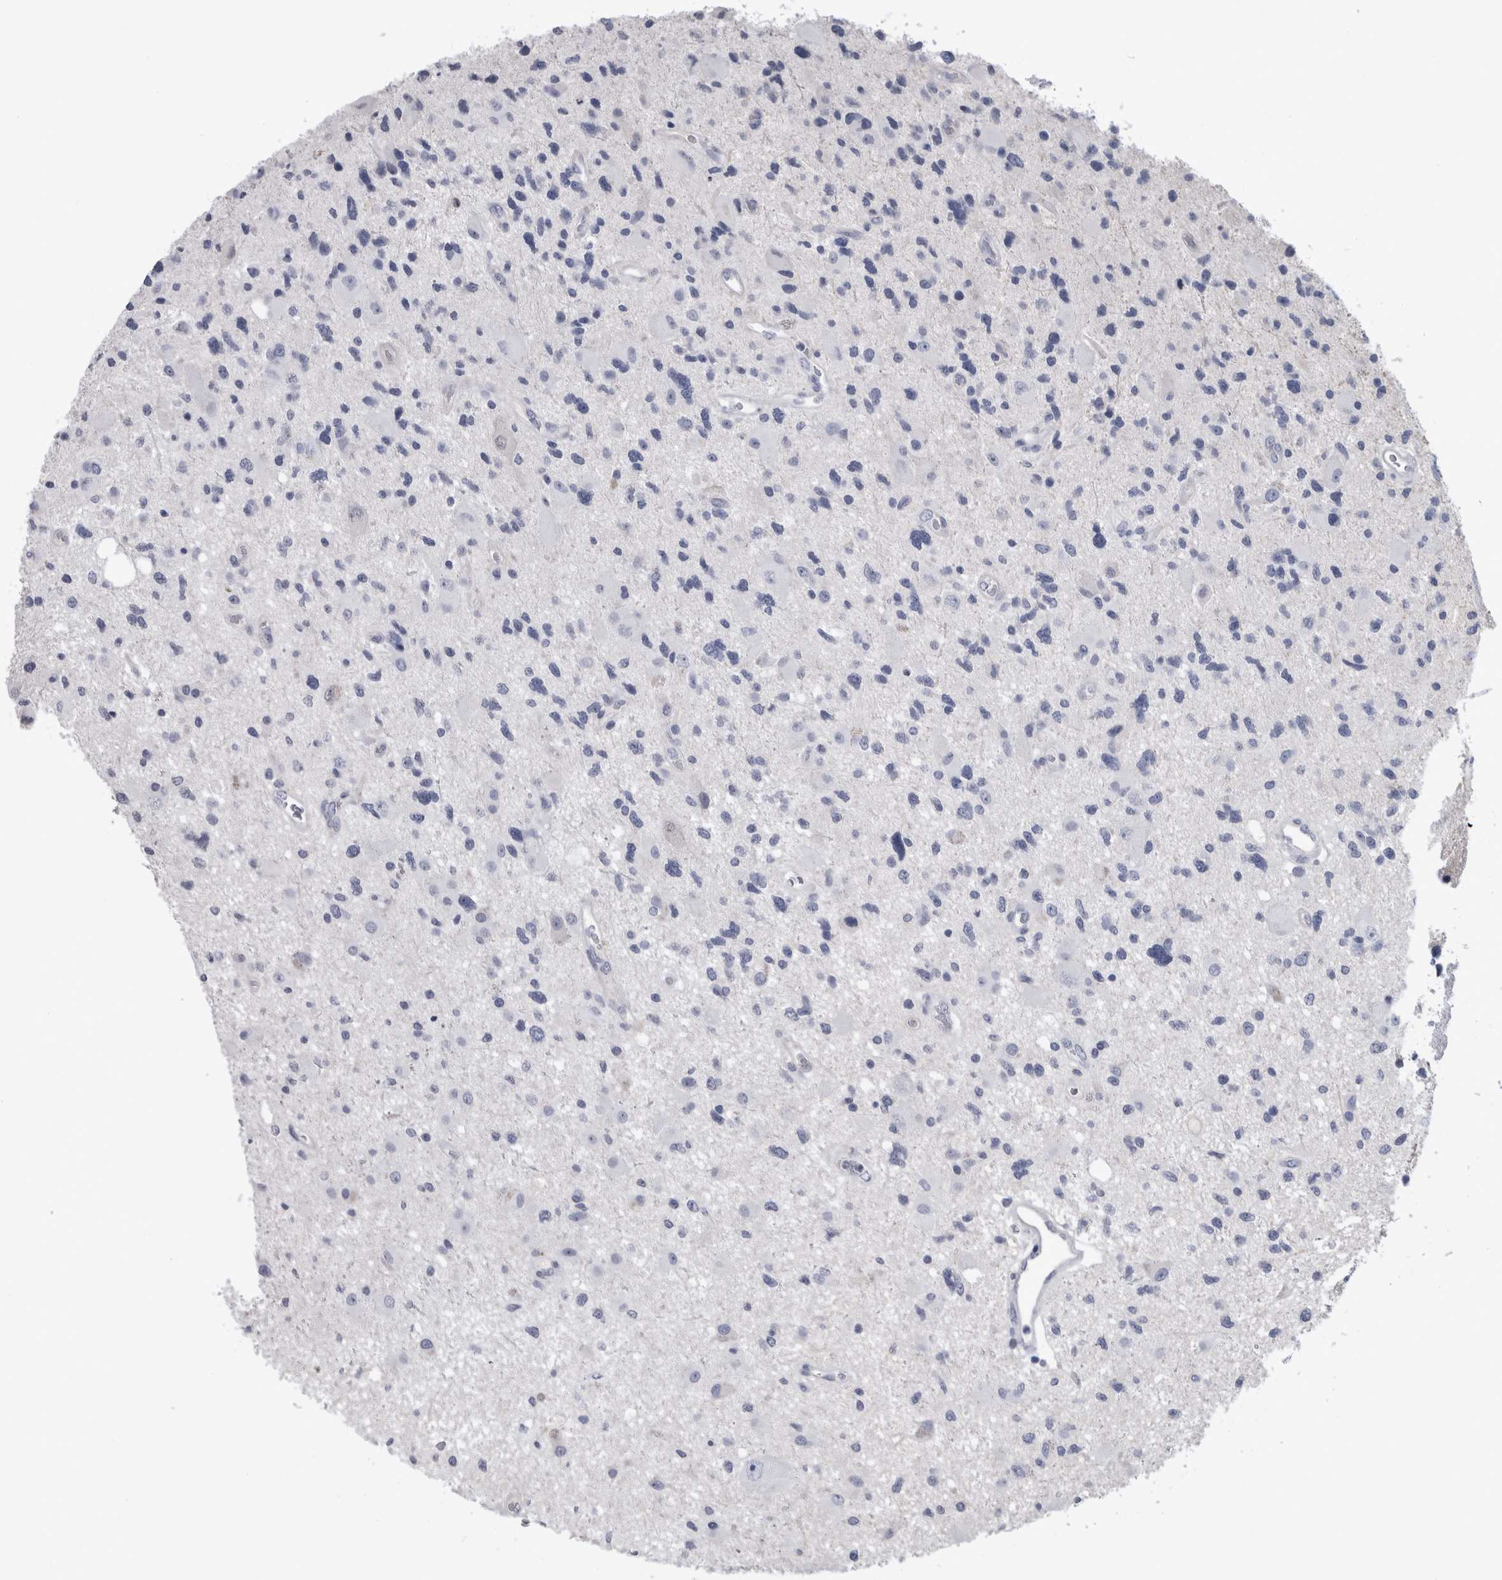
{"staining": {"intensity": "negative", "quantity": "none", "location": "none"}, "tissue": "glioma", "cell_type": "Tumor cells", "image_type": "cancer", "snomed": [{"axis": "morphology", "description": "Glioma, malignant, High grade"}, {"axis": "topography", "description": "Brain"}], "caption": "Histopathology image shows no protein staining in tumor cells of high-grade glioma (malignant) tissue.", "gene": "PAX5", "patient": {"sex": "male", "age": 33}}